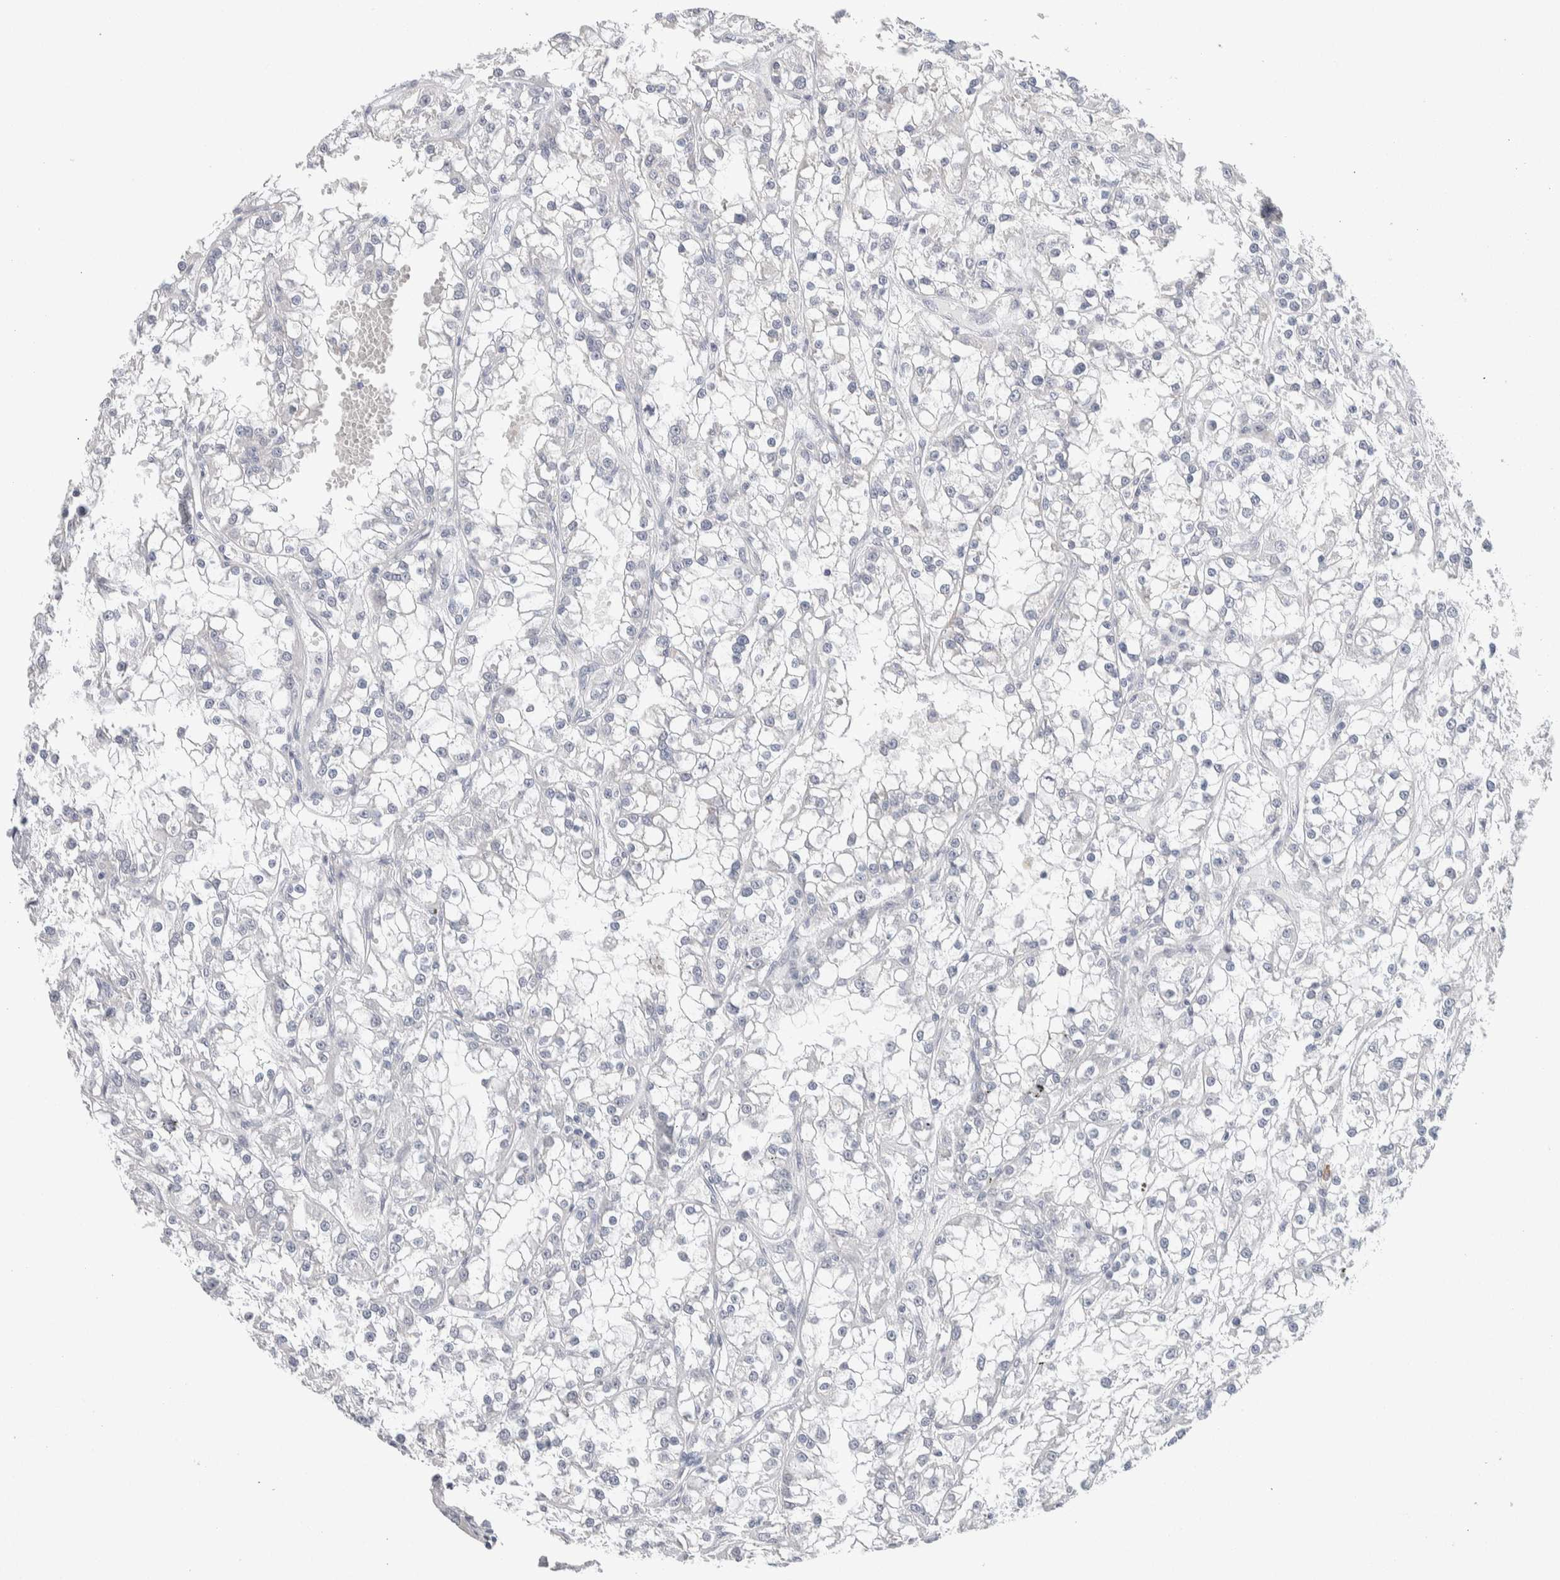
{"staining": {"intensity": "negative", "quantity": "none", "location": "none"}, "tissue": "renal cancer", "cell_type": "Tumor cells", "image_type": "cancer", "snomed": [{"axis": "morphology", "description": "Adenocarcinoma, NOS"}, {"axis": "topography", "description": "Kidney"}], "caption": "Renal adenocarcinoma was stained to show a protein in brown. There is no significant positivity in tumor cells. (Immunohistochemistry (ihc), brightfield microscopy, high magnification).", "gene": "SCN2A", "patient": {"sex": "female", "age": 52}}